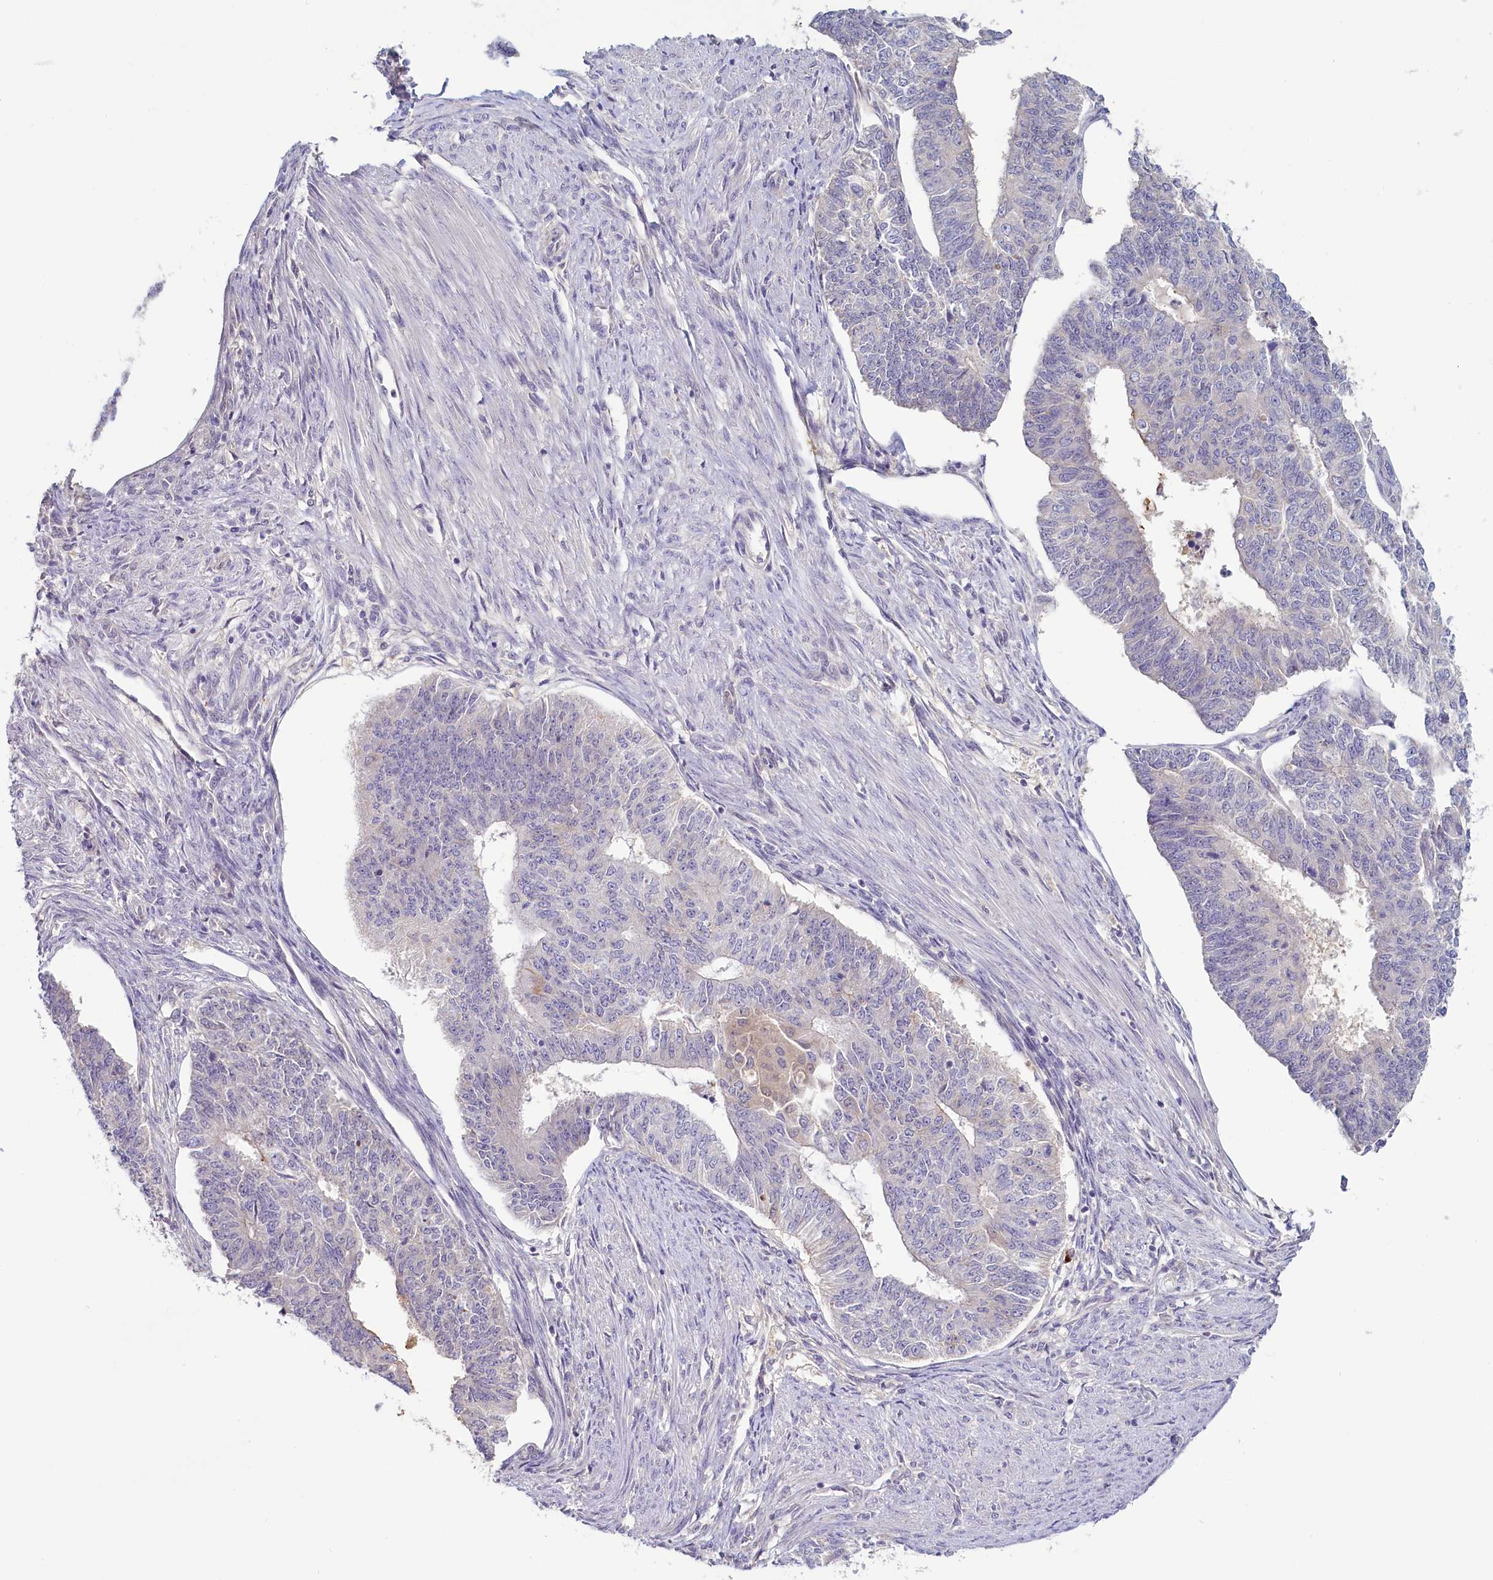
{"staining": {"intensity": "negative", "quantity": "none", "location": "none"}, "tissue": "endometrial cancer", "cell_type": "Tumor cells", "image_type": "cancer", "snomed": [{"axis": "morphology", "description": "Adenocarcinoma, NOS"}, {"axis": "topography", "description": "Endometrium"}], "caption": "Immunohistochemistry of human adenocarcinoma (endometrial) demonstrates no positivity in tumor cells. Nuclei are stained in blue.", "gene": "PDE6D", "patient": {"sex": "female", "age": 32}}